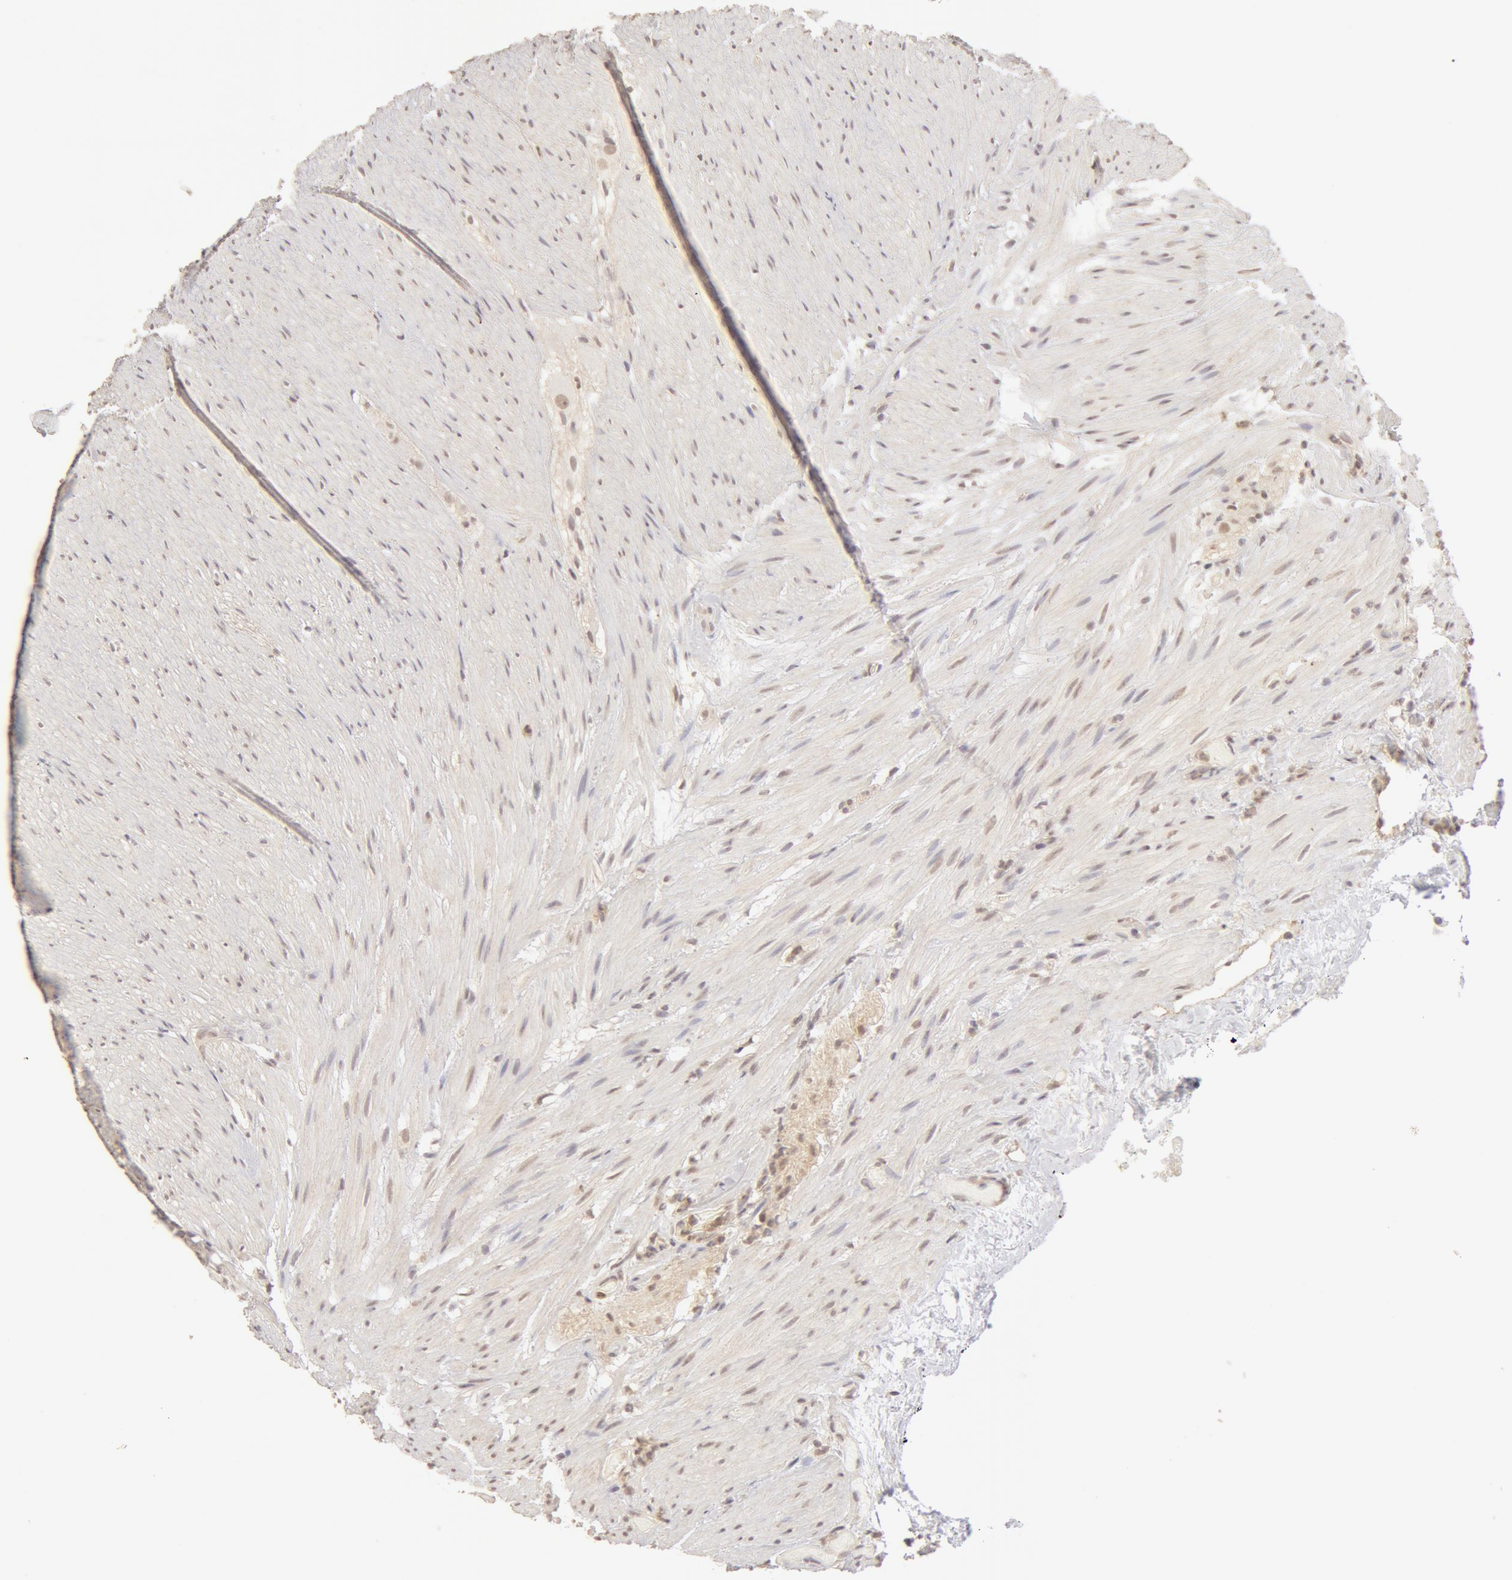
{"staining": {"intensity": "weak", "quantity": "25%-75%", "location": "cytoplasmic/membranous"}, "tissue": "appendix", "cell_type": "Glandular cells", "image_type": "normal", "snomed": [{"axis": "morphology", "description": "Normal tissue, NOS"}, {"axis": "topography", "description": "Appendix"}], "caption": "A photomicrograph of appendix stained for a protein shows weak cytoplasmic/membranous brown staining in glandular cells.", "gene": "ADAM10", "patient": {"sex": "female", "age": 82}}